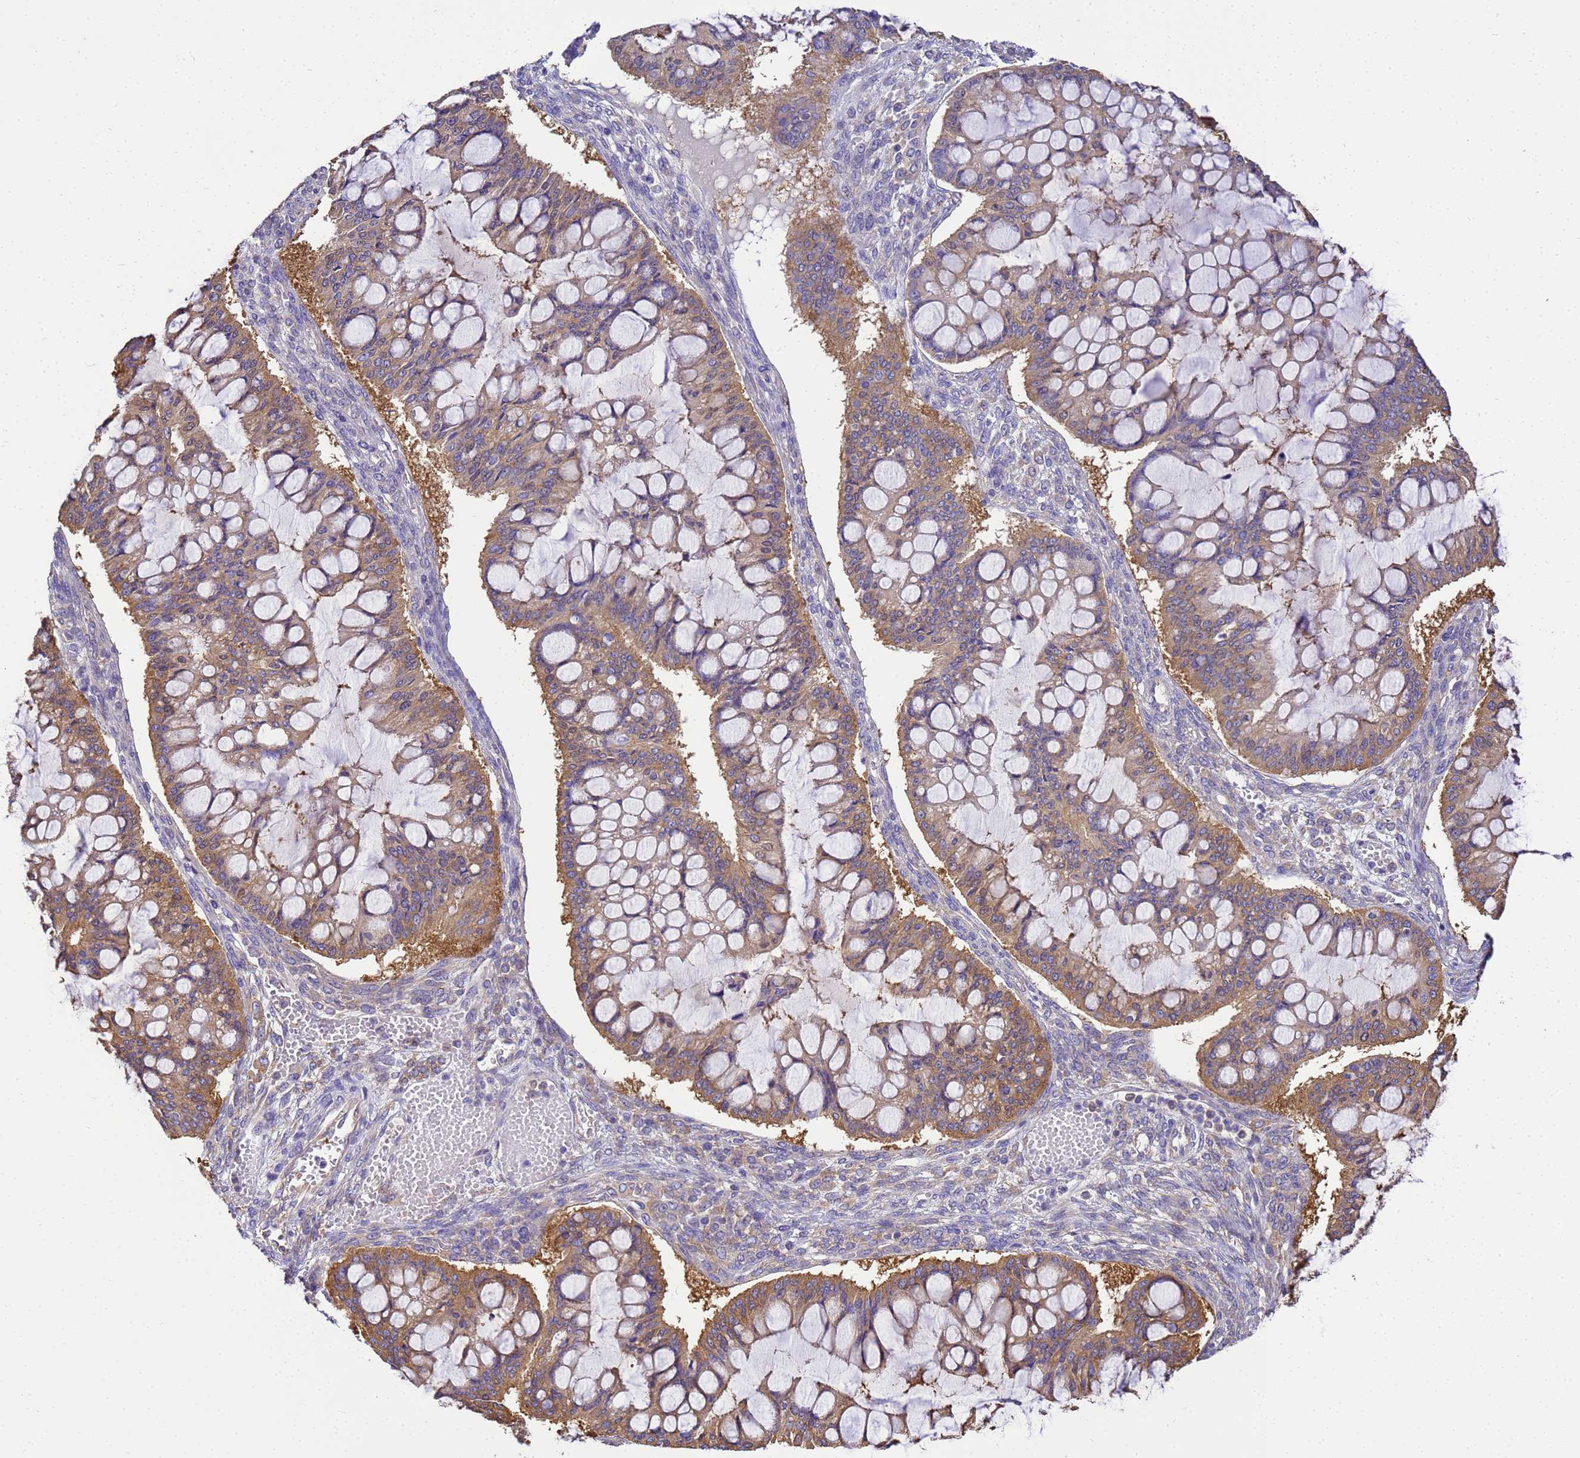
{"staining": {"intensity": "moderate", "quantity": ">75%", "location": "cytoplasmic/membranous"}, "tissue": "ovarian cancer", "cell_type": "Tumor cells", "image_type": "cancer", "snomed": [{"axis": "morphology", "description": "Cystadenocarcinoma, mucinous, NOS"}, {"axis": "topography", "description": "Ovary"}], "caption": "IHC photomicrograph of neoplastic tissue: ovarian cancer stained using IHC exhibits medium levels of moderate protein expression localized specifically in the cytoplasmic/membranous of tumor cells, appearing as a cytoplasmic/membranous brown color.", "gene": "NARS1", "patient": {"sex": "female", "age": 73}}